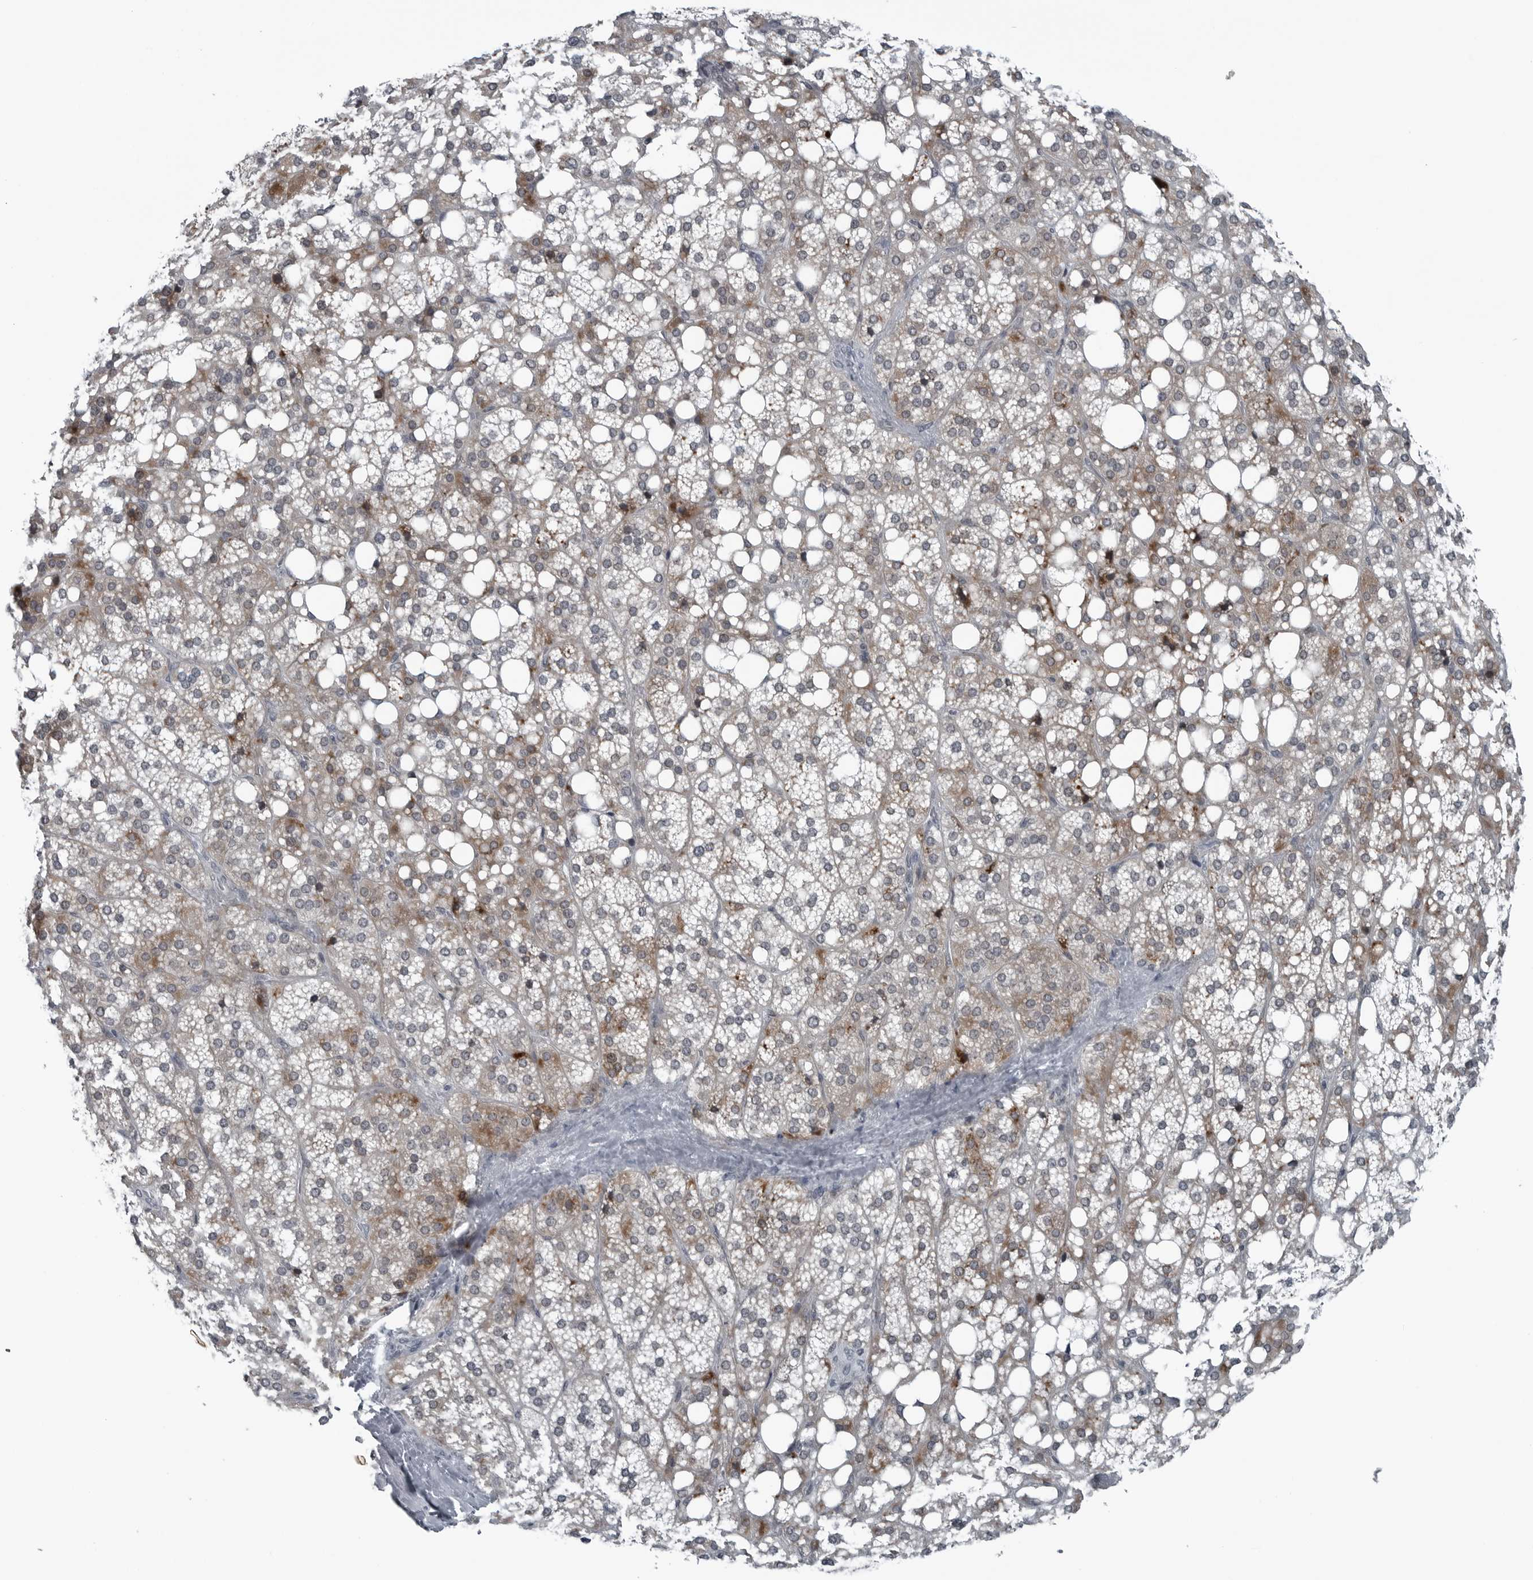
{"staining": {"intensity": "moderate", "quantity": "25%-75%", "location": "cytoplasmic/membranous"}, "tissue": "adrenal gland", "cell_type": "Glandular cells", "image_type": "normal", "snomed": [{"axis": "morphology", "description": "Normal tissue, NOS"}, {"axis": "topography", "description": "Adrenal gland"}], "caption": "Adrenal gland stained with immunohistochemistry (IHC) reveals moderate cytoplasmic/membranous expression in about 25%-75% of glandular cells.", "gene": "DNAAF11", "patient": {"sex": "female", "age": 59}}